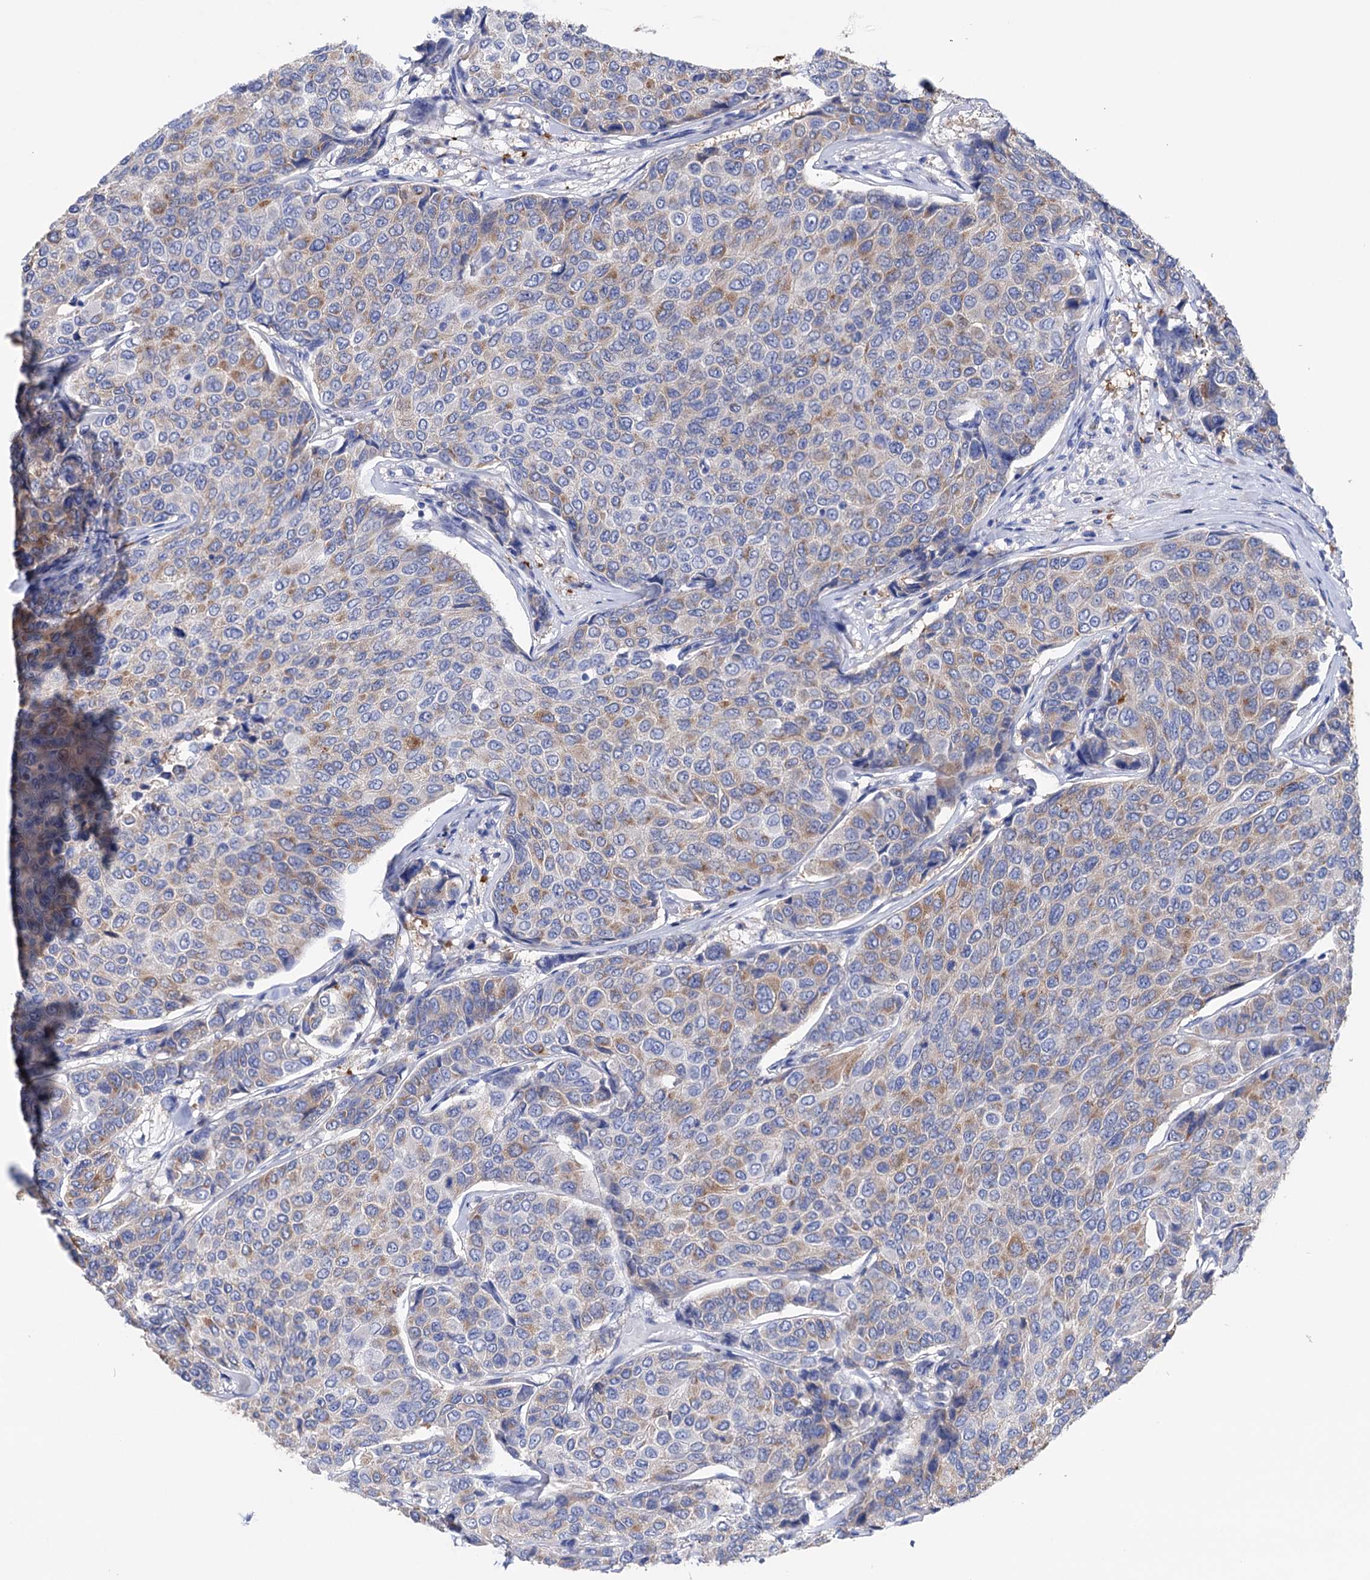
{"staining": {"intensity": "weak", "quantity": "25%-75%", "location": "cytoplasmic/membranous"}, "tissue": "breast cancer", "cell_type": "Tumor cells", "image_type": "cancer", "snomed": [{"axis": "morphology", "description": "Duct carcinoma"}, {"axis": "topography", "description": "Breast"}], "caption": "The histopathology image exhibits immunohistochemical staining of breast cancer (invasive ductal carcinoma). There is weak cytoplasmic/membranous expression is present in about 25%-75% of tumor cells. The staining was performed using DAB (3,3'-diaminobenzidine), with brown indicating positive protein expression. Nuclei are stained blue with hematoxylin.", "gene": "BBS4", "patient": {"sex": "female", "age": 55}}